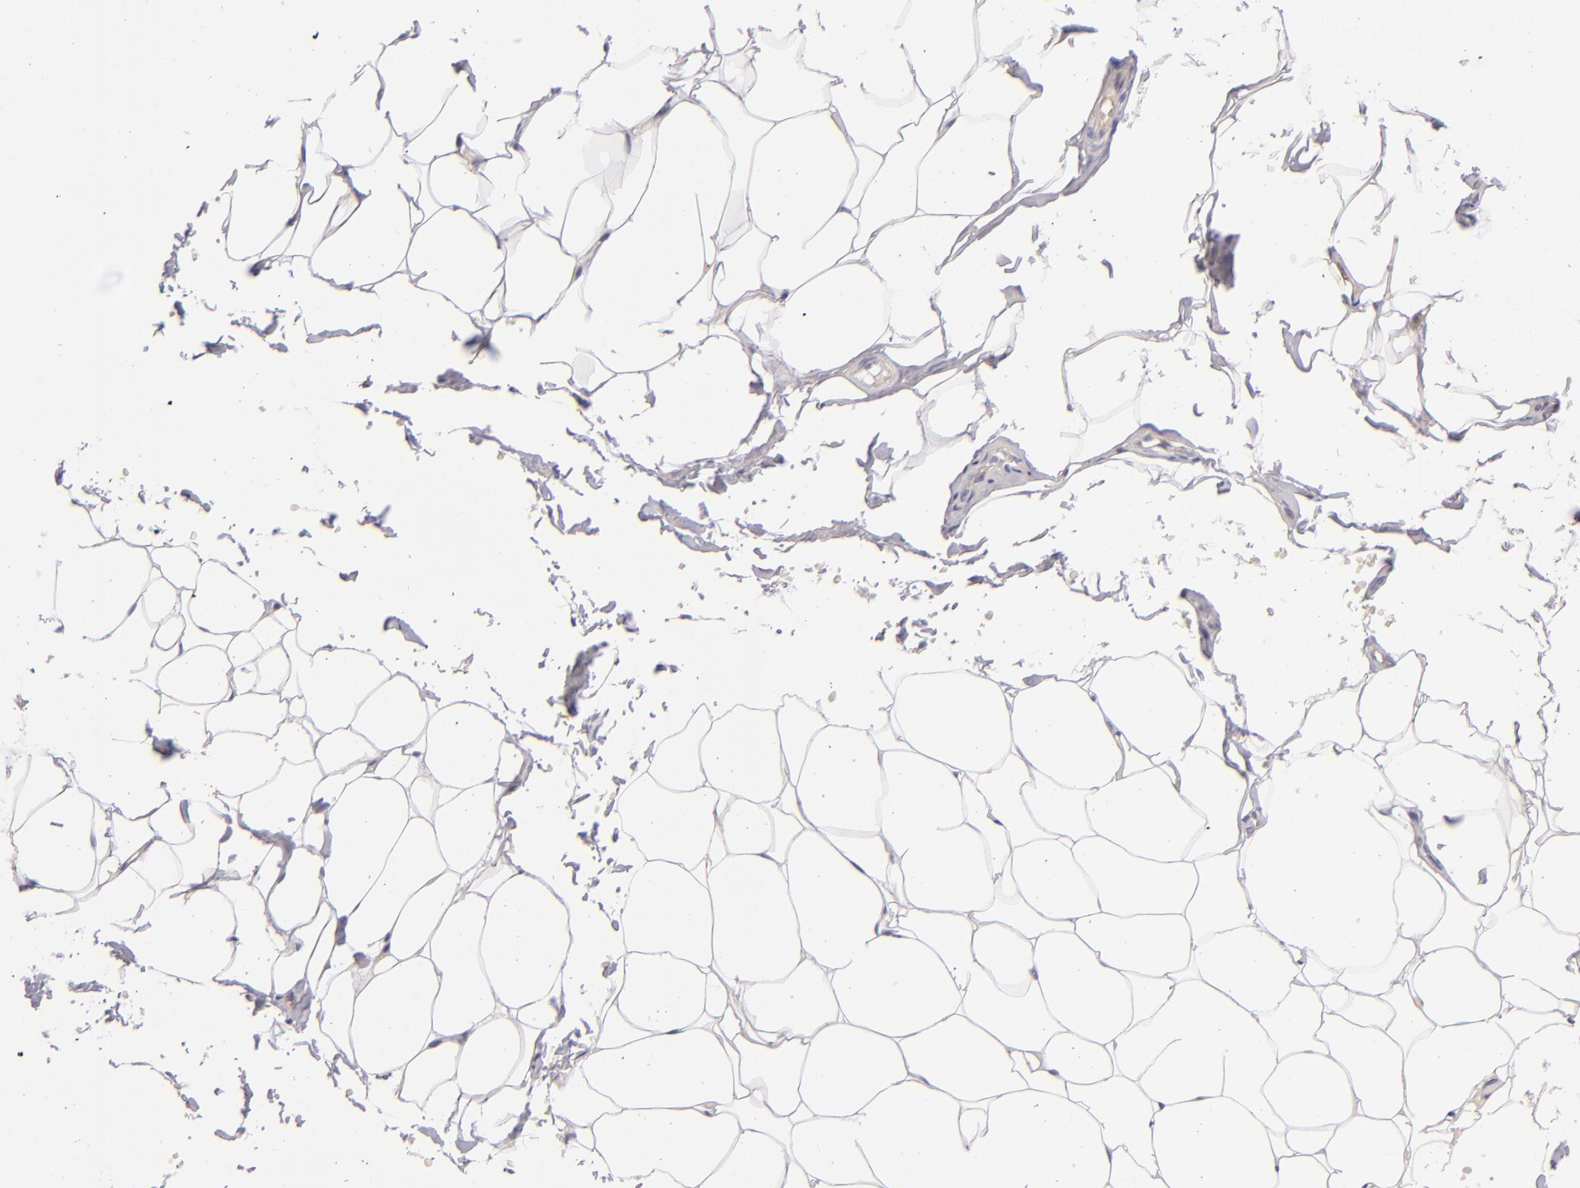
{"staining": {"intensity": "negative", "quantity": "none", "location": "none"}, "tissue": "adipose tissue", "cell_type": "Adipocytes", "image_type": "normal", "snomed": [{"axis": "morphology", "description": "Normal tissue, NOS"}, {"axis": "topography", "description": "Soft tissue"}, {"axis": "topography", "description": "Peripheral nerve tissue"}], "caption": "This is an IHC photomicrograph of benign adipose tissue. There is no positivity in adipocytes.", "gene": "CD74", "patient": {"sex": "female", "age": 68}}